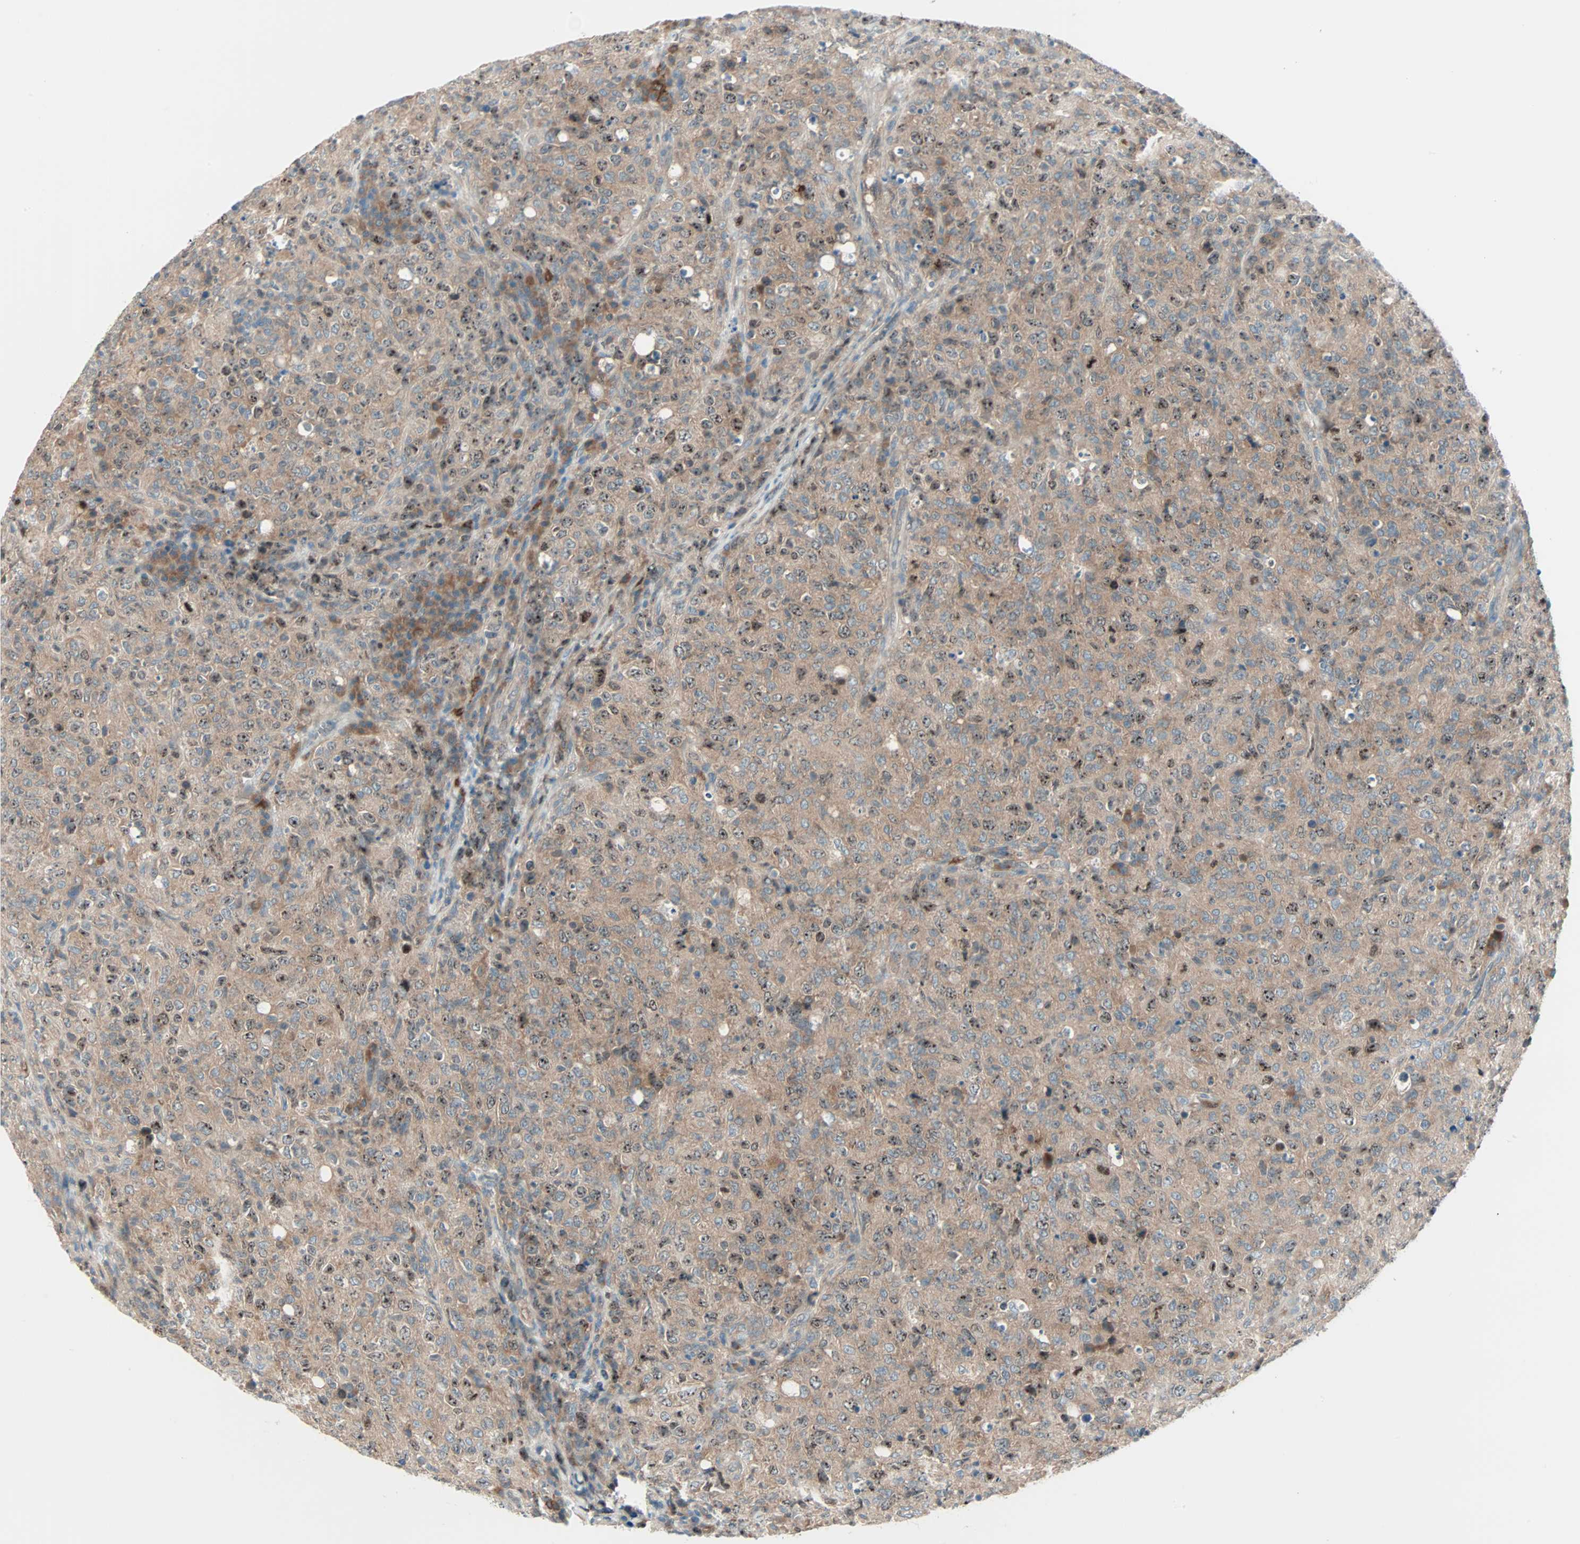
{"staining": {"intensity": "weak", "quantity": ">75%", "location": "cytoplasmic/membranous"}, "tissue": "lymphoma", "cell_type": "Tumor cells", "image_type": "cancer", "snomed": [{"axis": "morphology", "description": "Malignant lymphoma, non-Hodgkin's type, High grade"}, {"axis": "topography", "description": "Tonsil"}], "caption": "Protein staining by immunohistochemistry (IHC) displays weak cytoplasmic/membranous expression in about >75% of tumor cells in high-grade malignant lymphoma, non-Hodgkin's type.", "gene": "SMIM8", "patient": {"sex": "female", "age": 36}}